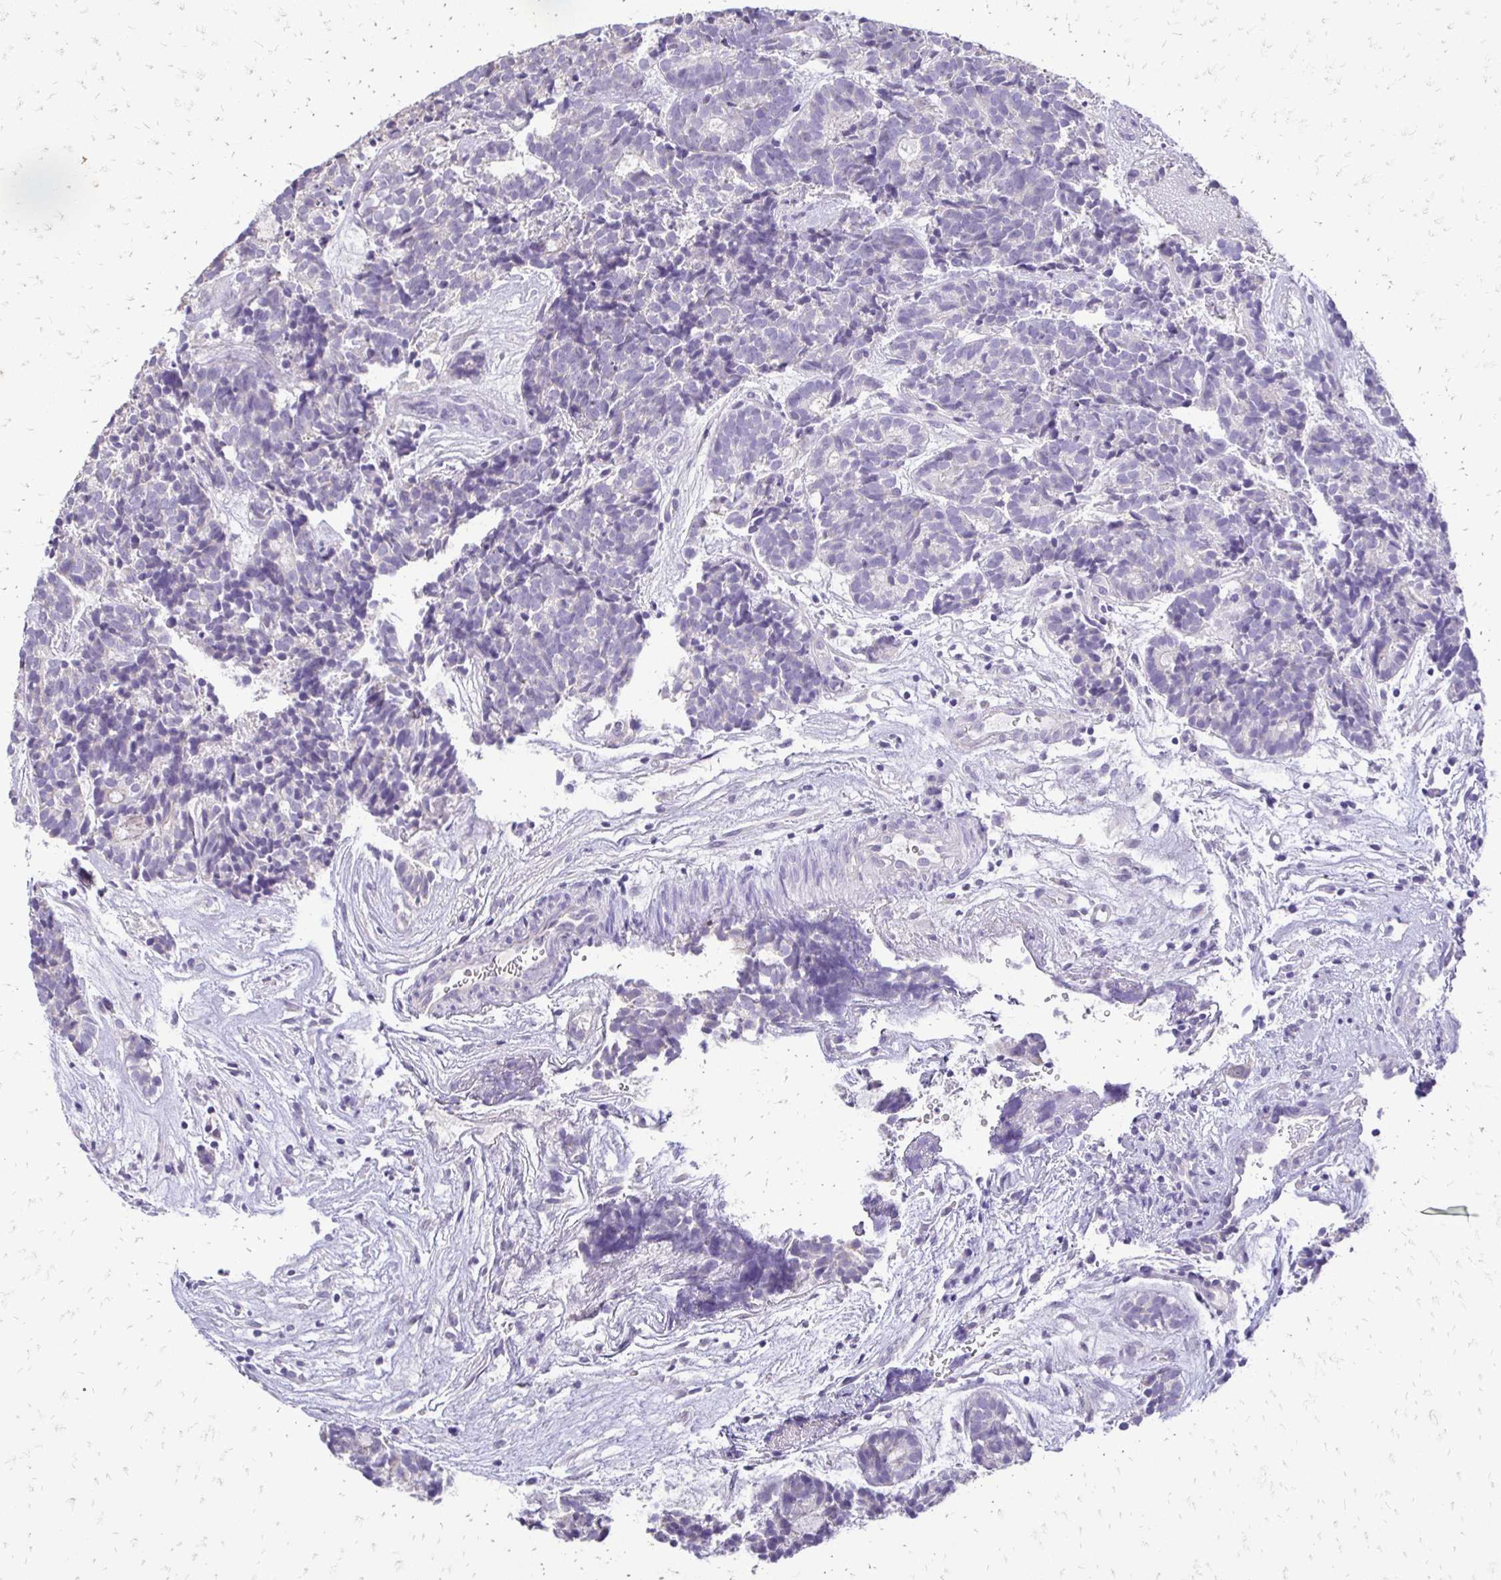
{"staining": {"intensity": "negative", "quantity": "none", "location": "none"}, "tissue": "head and neck cancer", "cell_type": "Tumor cells", "image_type": "cancer", "snomed": [{"axis": "morphology", "description": "Adenocarcinoma, NOS"}, {"axis": "topography", "description": "Head-Neck"}], "caption": "Head and neck adenocarcinoma stained for a protein using immunohistochemistry displays no expression tumor cells.", "gene": "ALPG", "patient": {"sex": "female", "age": 81}}